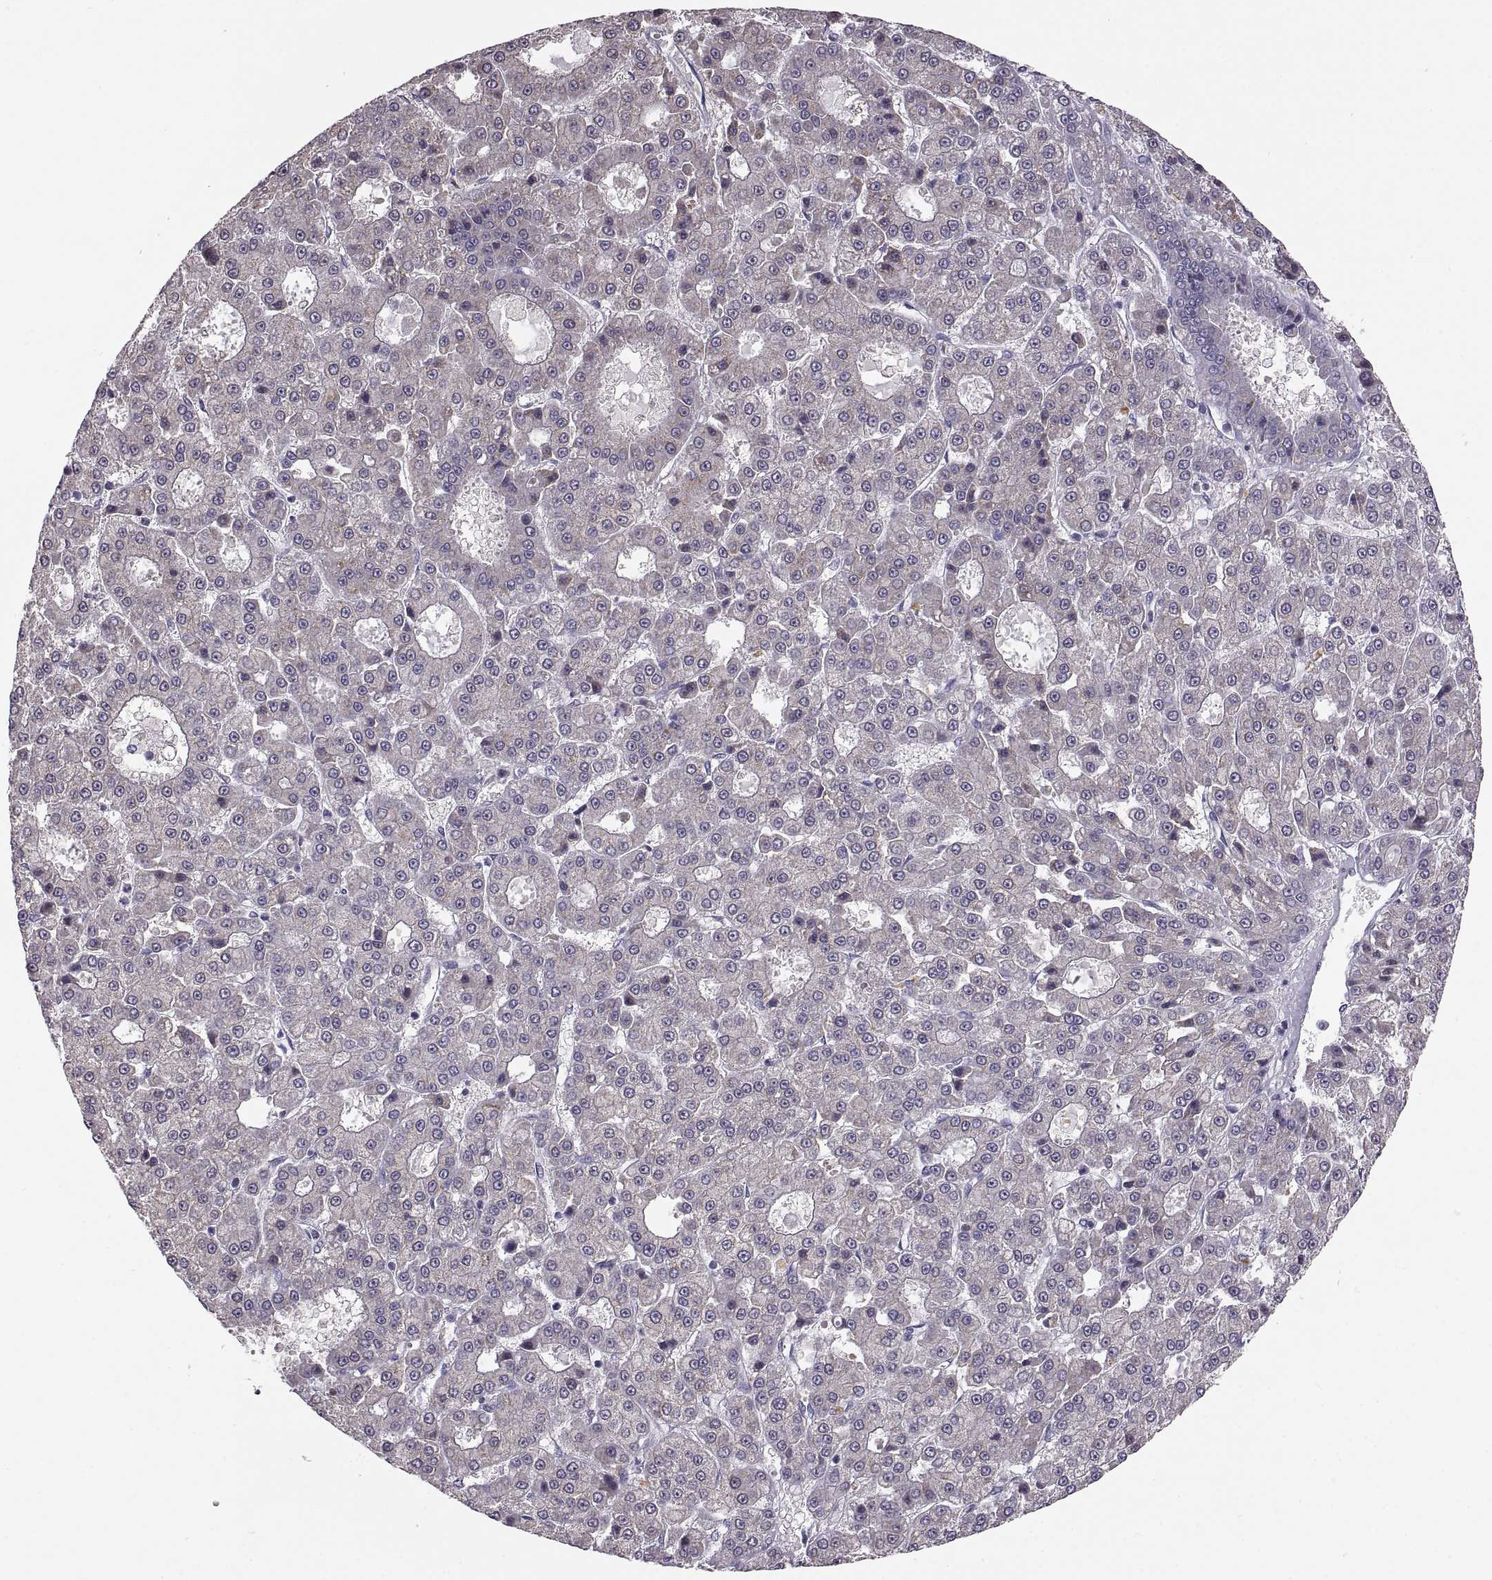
{"staining": {"intensity": "negative", "quantity": "none", "location": "none"}, "tissue": "liver cancer", "cell_type": "Tumor cells", "image_type": "cancer", "snomed": [{"axis": "morphology", "description": "Carcinoma, Hepatocellular, NOS"}, {"axis": "topography", "description": "Liver"}], "caption": "This micrograph is of liver hepatocellular carcinoma stained with immunohistochemistry to label a protein in brown with the nuclei are counter-stained blue. There is no expression in tumor cells.", "gene": "MAGEB18", "patient": {"sex": "male", "age": 70}}